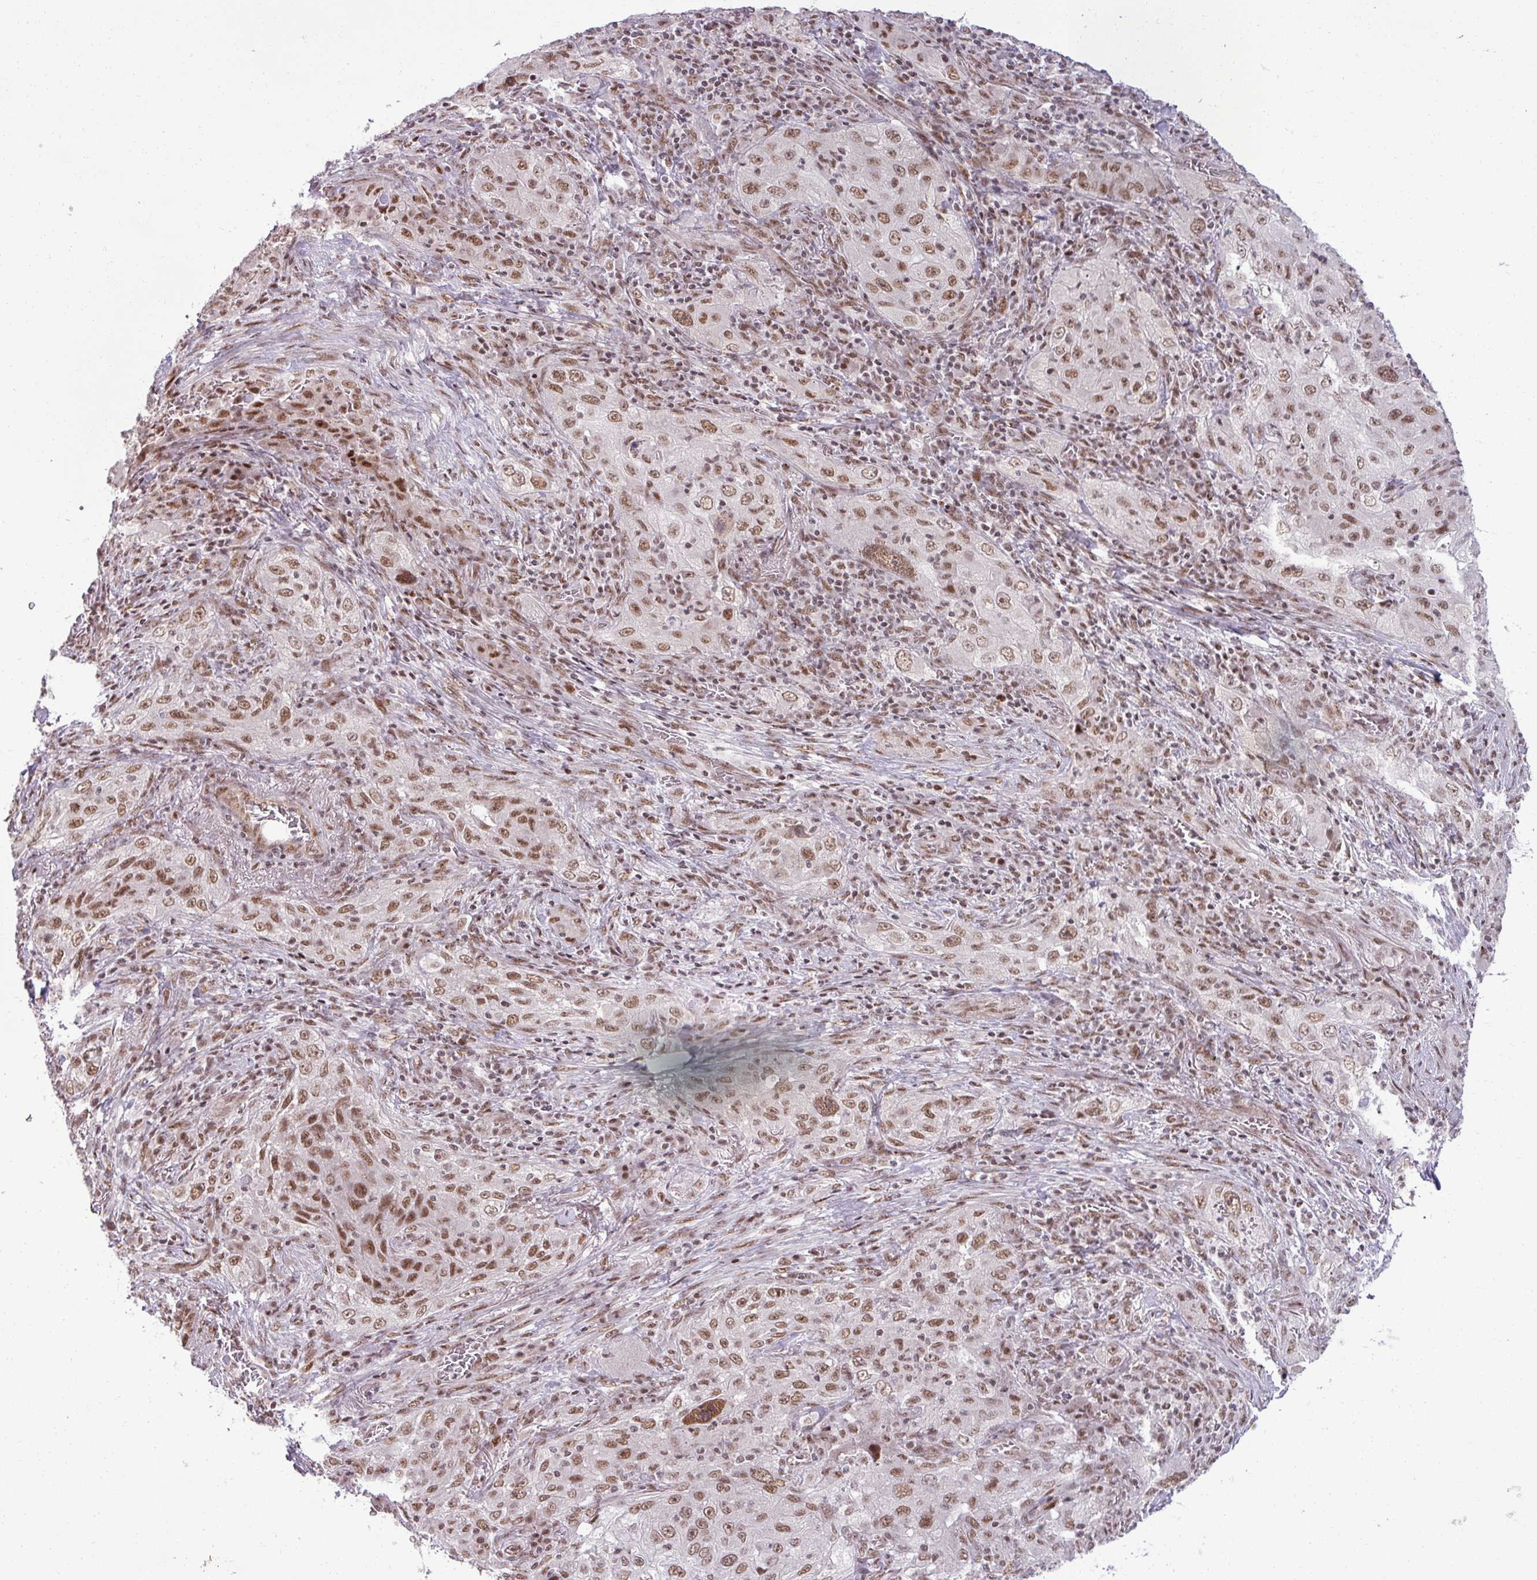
{"staining": {"intensity": "moderate", "quantity": ">75%", "location": "nuclear"}, "tissue": "lung cancer", "cell_type": "Tumor cells", "image_type": "cancer", "snomed": [{"axis": "morphology", "description": "Squamous cell carcinoma, NOS"}, {"axis": "topography", "description": "Lung"}], "caption": "This image shows IHC staining of human lung cancer (squamous cell carcinoma), with medium moderate nuclear expression in about >75% of tumor cells.", "gene": "PTPN20", "patient": {"sex": "female", "age": 69}}